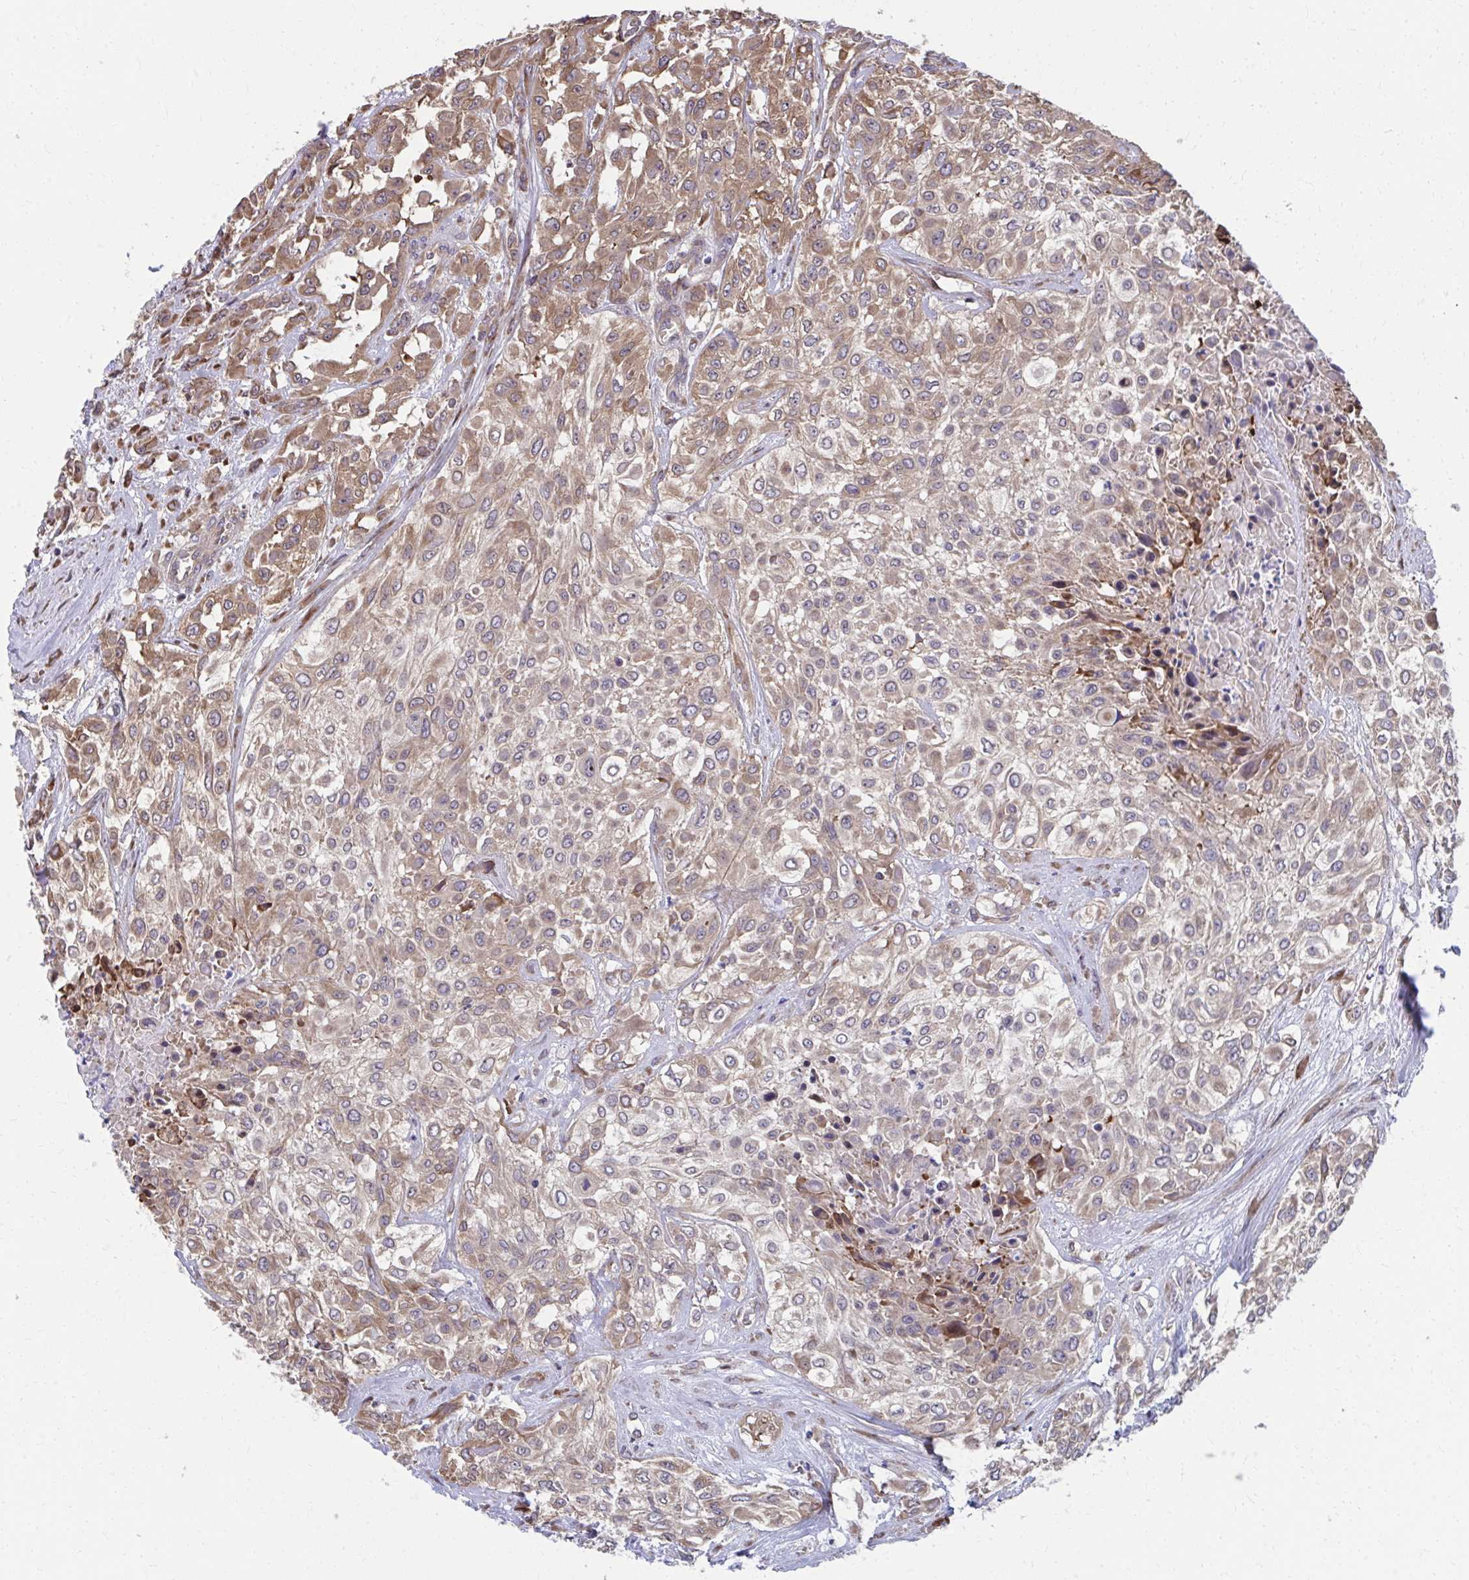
{"staining": {"intensity": "moderate", "quantity": ">75%", "location": "cytoplasmic/membranous"}, "tissue": "urothelial cancer", "cell_type": "Tumor cells", "image_type": "cancer", "snomed": [{"axis": "morphology", "description": "Urothelial carcinoma, High grade"}, {"axis": "topography", "description": "Urinary bladder"}], "caption": "Urothelial cancer stained with DAB (3,3'-diaminobenzidine) immunohistochemistry demonstrates medium levels of moderate cytoplasmic/membranous staining in about >75% of tumor cells.", "gene": "ZNF778", "patient": {"sex": "male", "age": 57}}